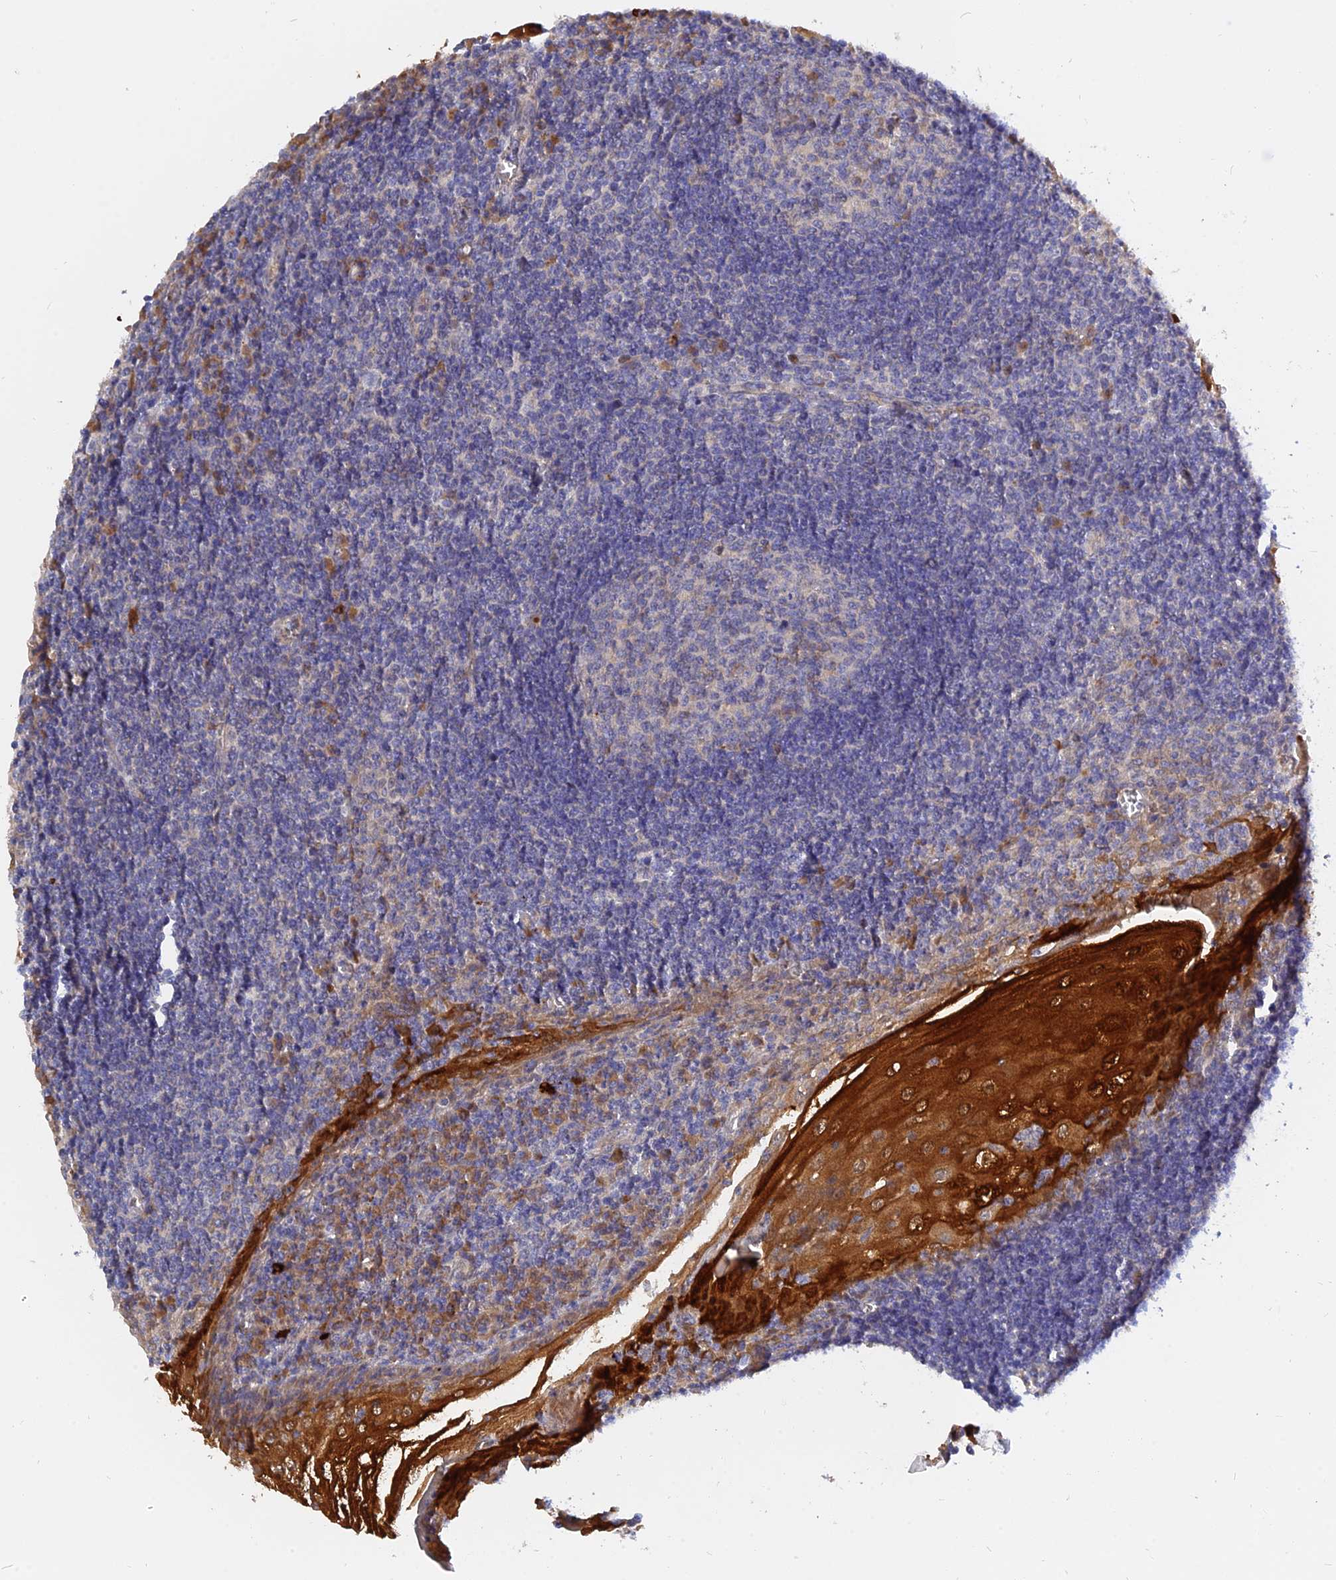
{"staining": {"intensity": "negative", "quantity": "none", "location": "none"}, "tissue": "tonsil", "cell_type": "Germinal center cells", "image_type": "normal", "snomed": [{"axis": "morphology", "description": "Normal tissue, NOS"}, {"axis": "topography", "description": "Tonsil"}], "caption": "Human tonsil stained for a protein using immunohistochemistry shows no positivity in germinal center cells.", "gene": "MRPL35", "patient": {"sex": "male", "age": 37}}